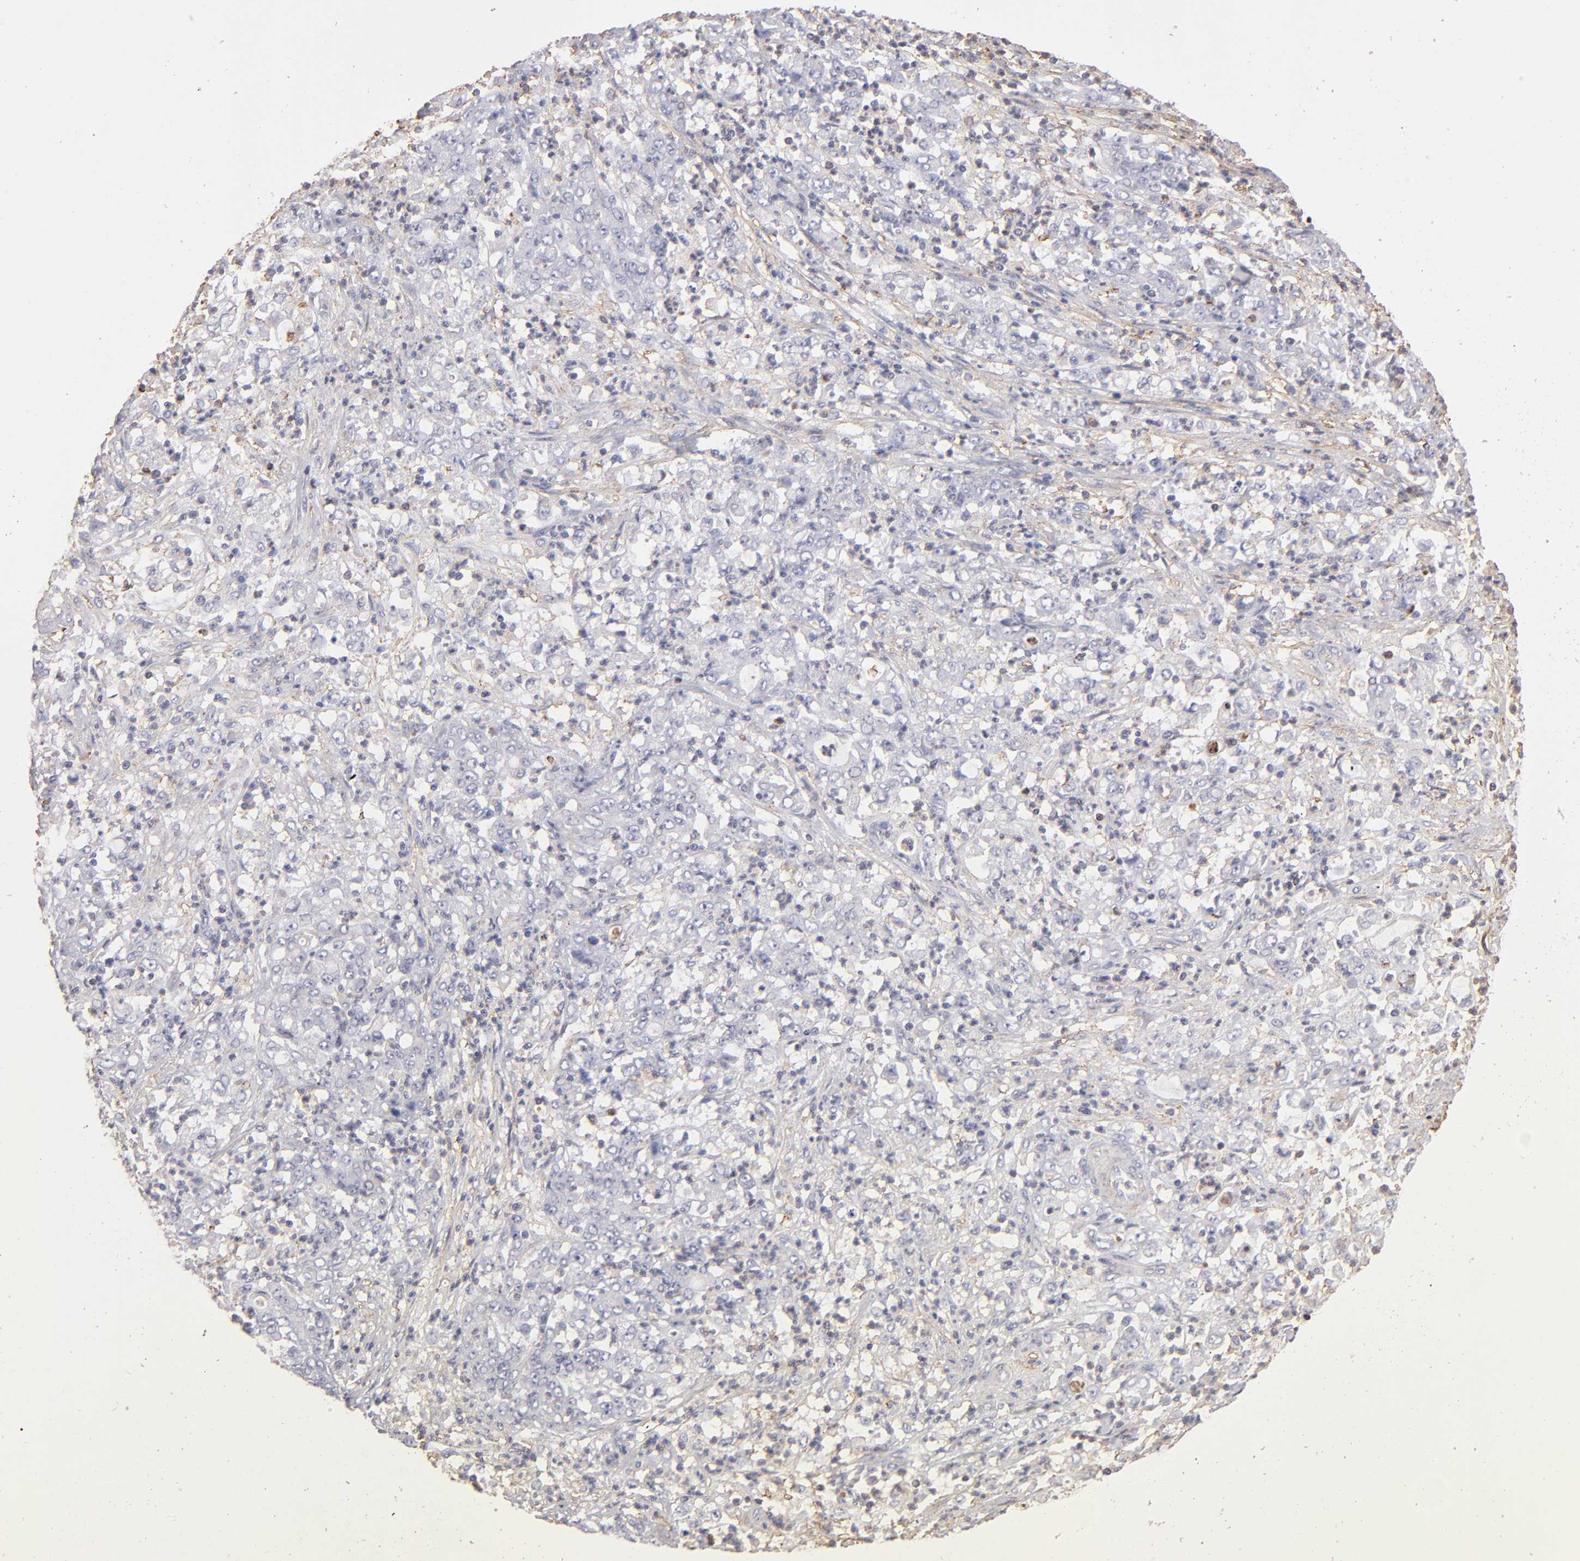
{"staining": {"intensity": "negative", "quantity": "none", "location": "none"}, "tissue": "stomach cancer", "cell_type": "Tumor cells", "image_type": "cancer", "snomed": [{"axis": "morphology", "description": "Adenocarcinoma, NOS"}, {"axis": "topography", "description": "Stomach, lower"}], "caption": "Adenocarcinoma (stomach) was stained to show a protein in brown. There is no significant positivity in tumor cells. (DAB IHC visualized using brightfield microscopy, high magnification).", "gene": "ABCB1", "patient": {"sex": "female", "age": 71}}